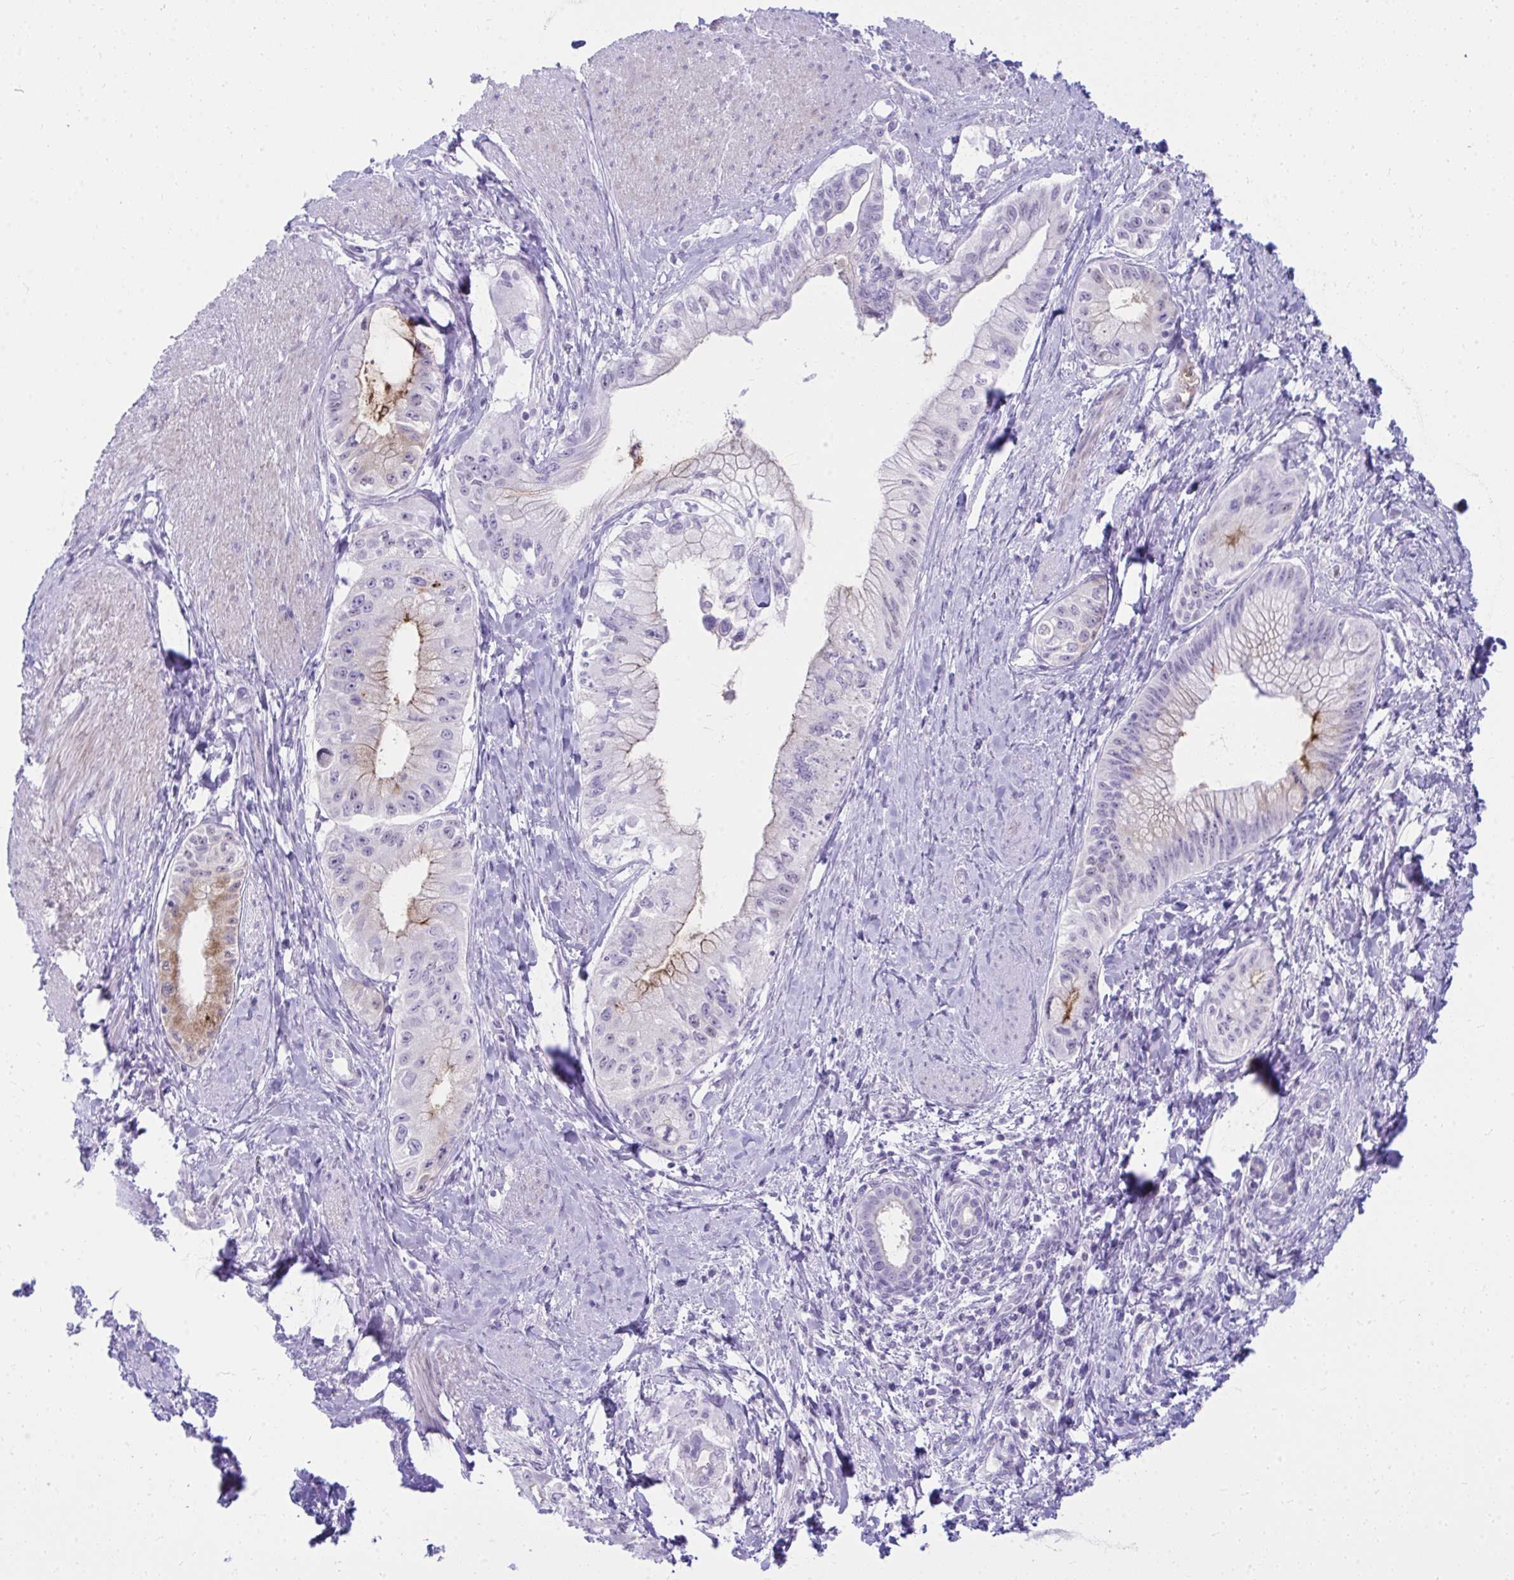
{"staining": {"intensity": "moderate", "quantity": "<25%", "location": "cytoplasmic/membranous"}, "tissue": "pancreatic cancer", "cell_type": "Tumor cells", "image_type": "cancer", "snomed": [{"axis": "morphology", "description": "Adenocarcinoma, NOS"}, {"axis": "topography", "description": "Pancreas"}], "caption": "Protein staining exhibits moderate cytoplasmic/membranous positivity in approximately <25% of tumor cells in adenocarcinoma (pancreatic).", "gene": "OR5F1", "patient": {"sex": "male", "age": 48}}